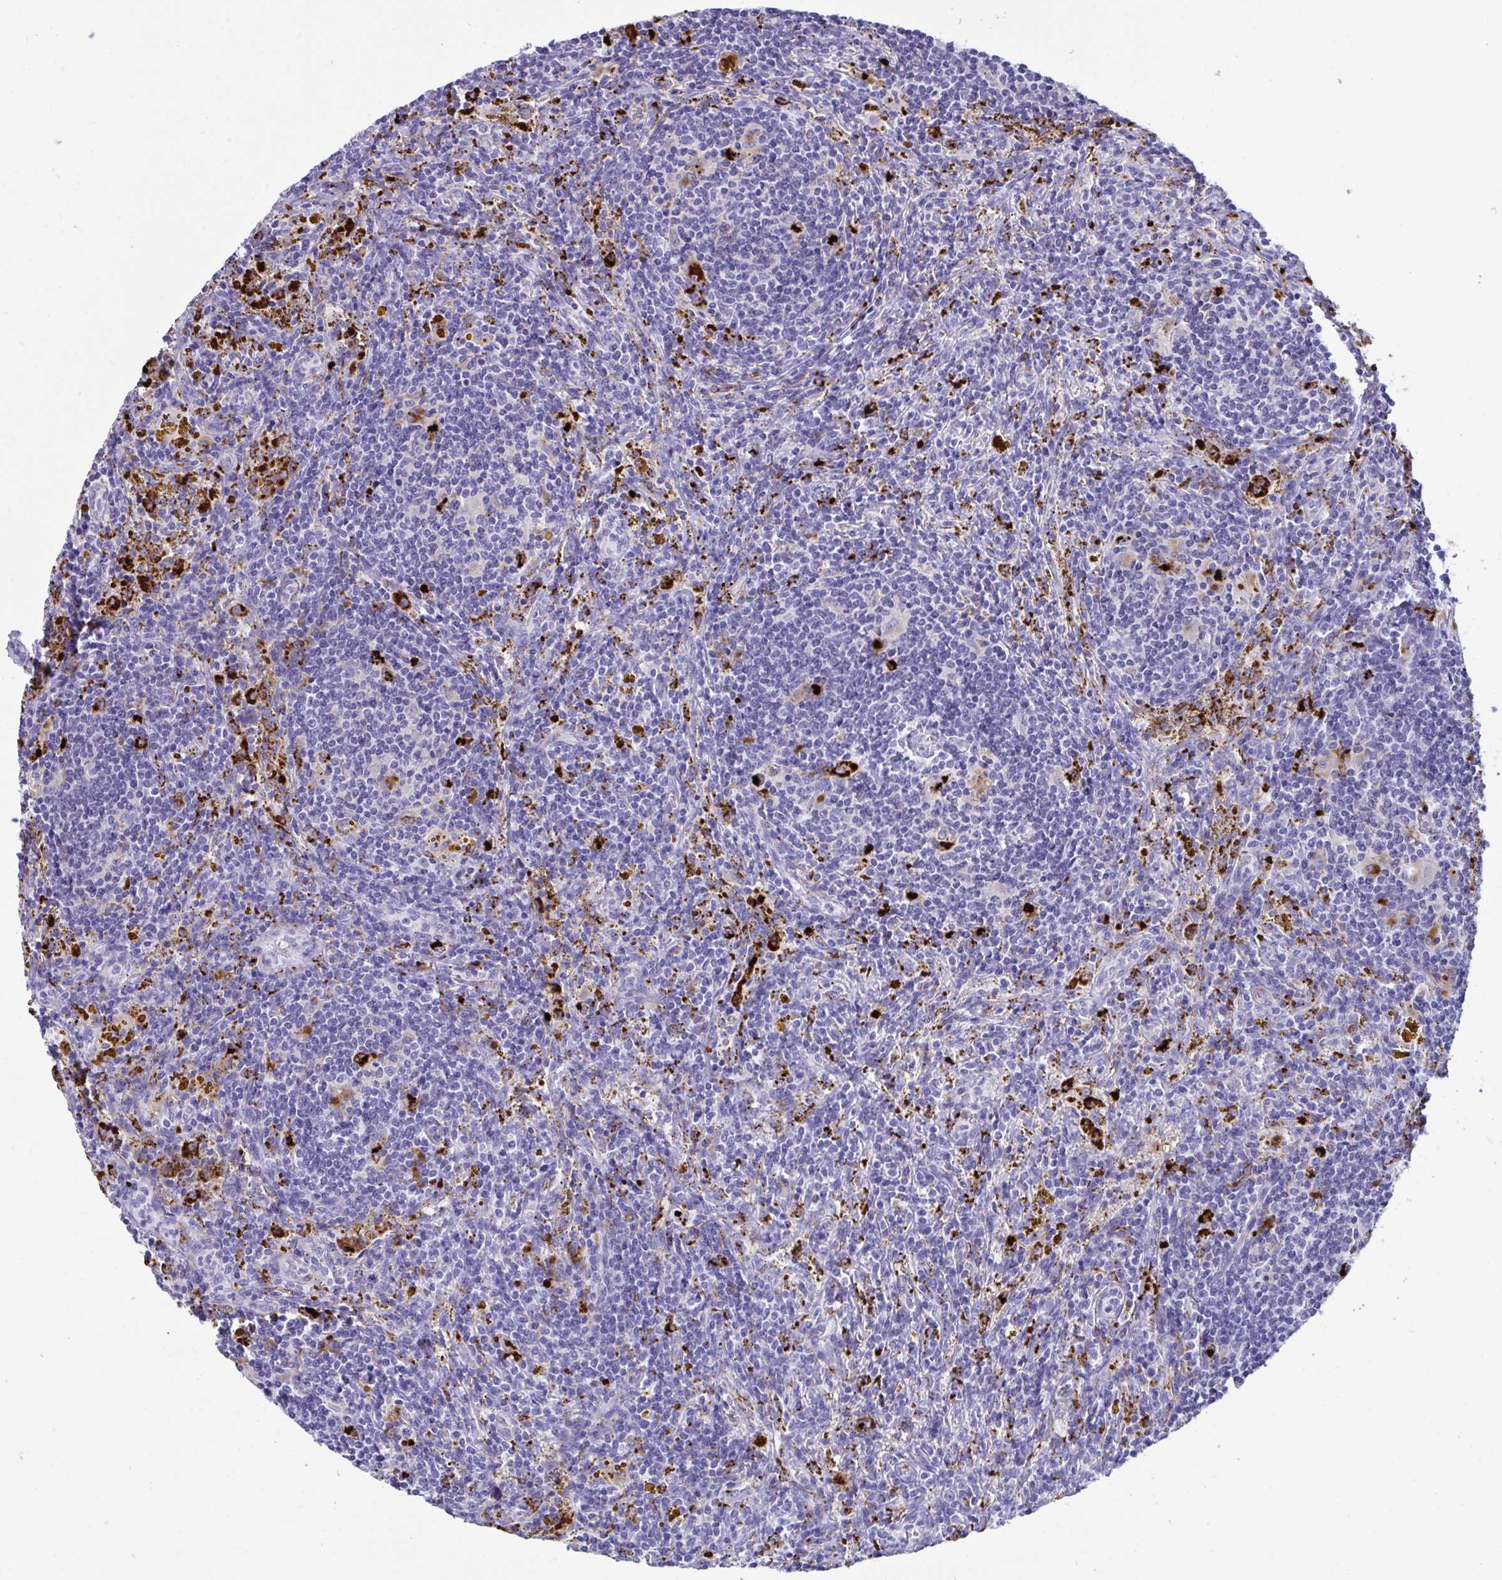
{"staining": {"intensity": "negative", "quantity": "none", "location": "none"}, "tissue": "lymphoma", "cell_type": "Tumor cells", "image_type": "cancer", "snomed": [{"axis": "morphology", "description": "Malignant lymphoma, non-Hodgkin's type, Low grade"}, {"axis": "topography", "description": "Spleen"}], "caption": "A histopathology image of human low-grade malignant lymphoma, non-Hodgkin's type is negative for staining in tumor cells.", "gene": "CPVL", "patient": {"sex": "female", "age": 70}}